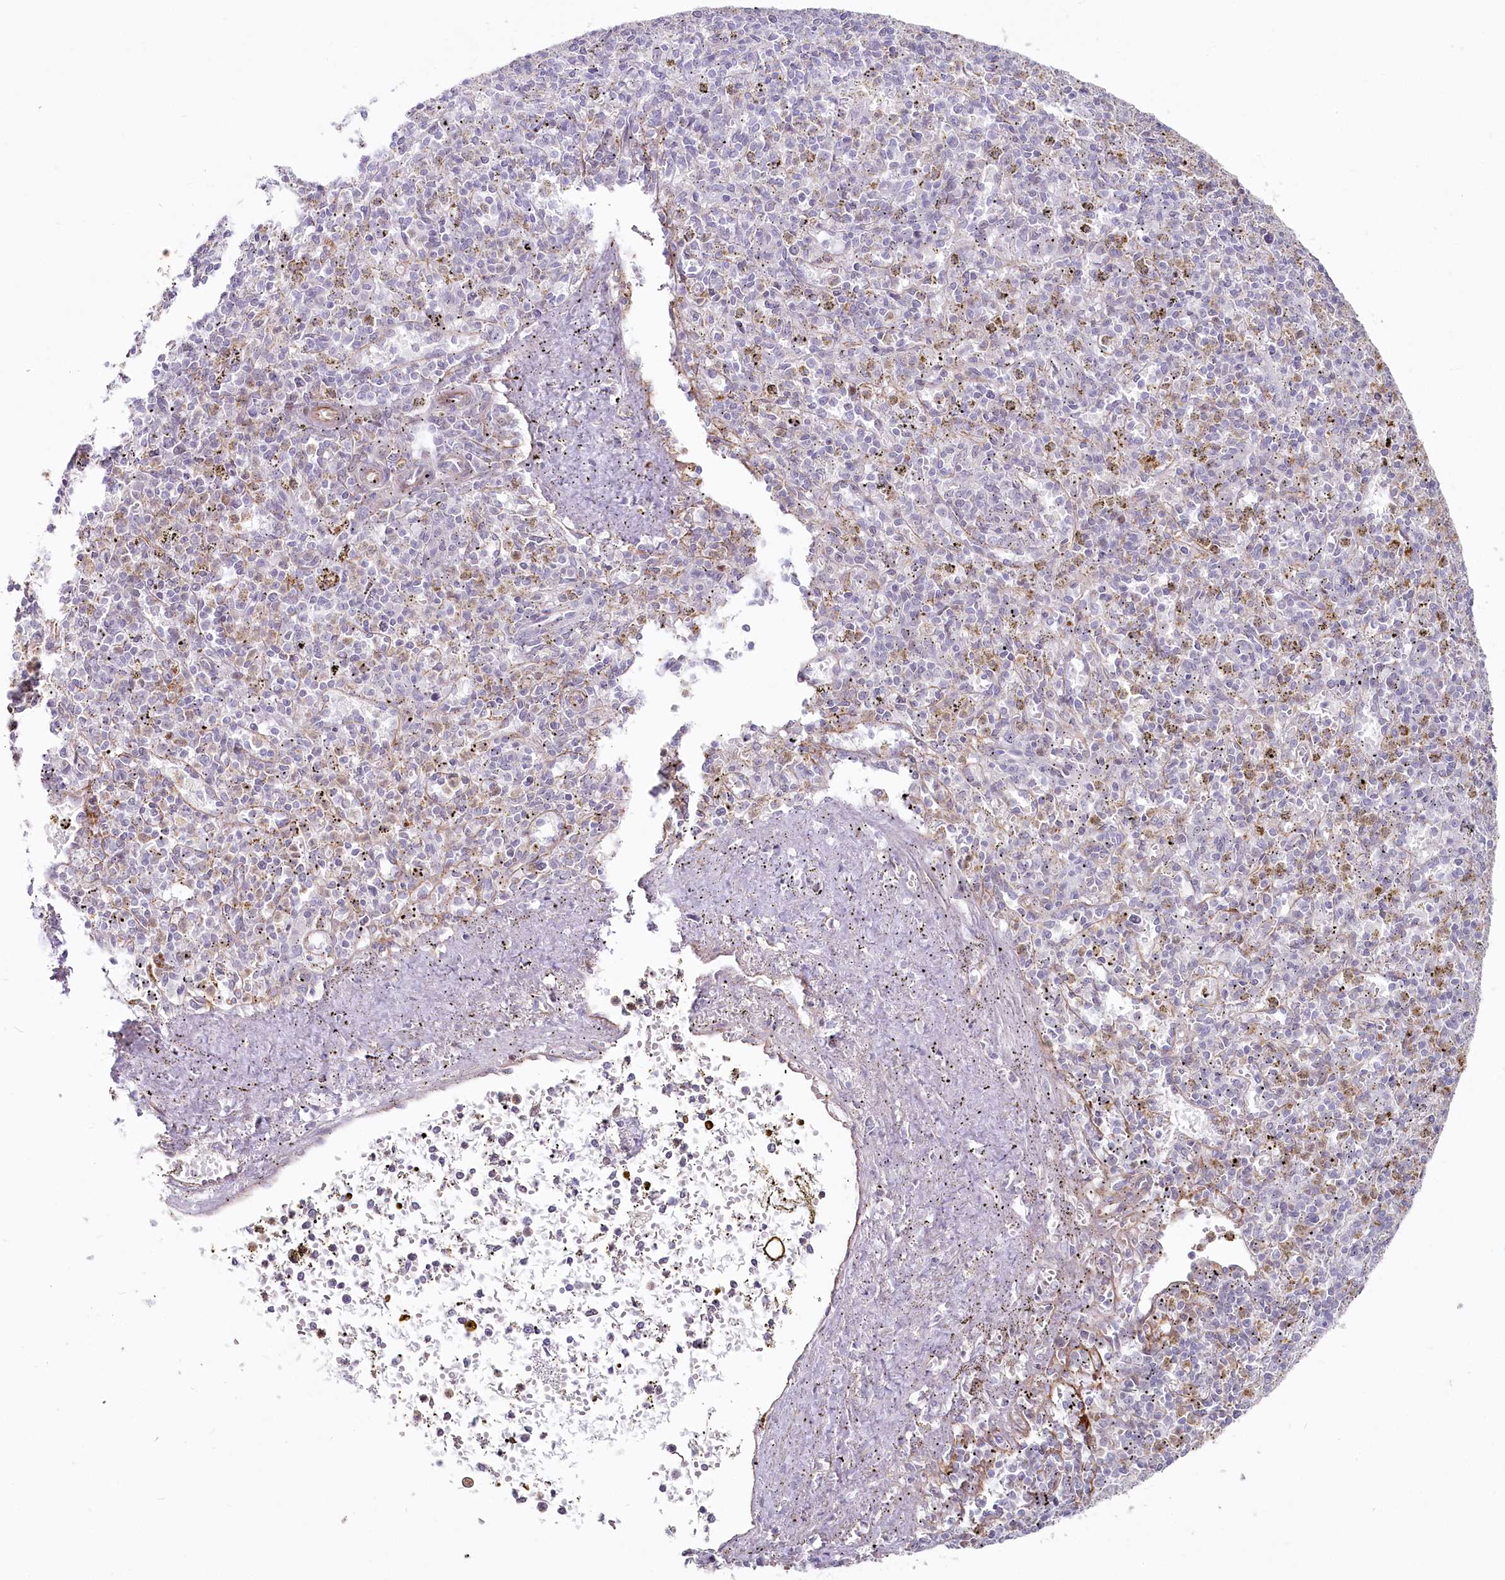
{"staining": {"intensity": "weak", "quantity": "<25%", "location": "cytoplasmic/membranous"}, "tissue": "spleen", "cell_type": "Cells in red pulp", "image_type": "normal", "snomed": [{"axis": "morphology", "description": "Normal tissue, NOS"}, {"axis": "topography", "description": "Spleen"}], "caption": "Immunohistochemistry (IHC) histopathology image of benign spleen: spleen stained with DAB (3,3'-diaminobenzidine) displays no significant protein expression in cells in red pulp. Nuclei are stained in blue.", "gene": "ABHD8", "patient": {"sex": "male", "age": 72}}